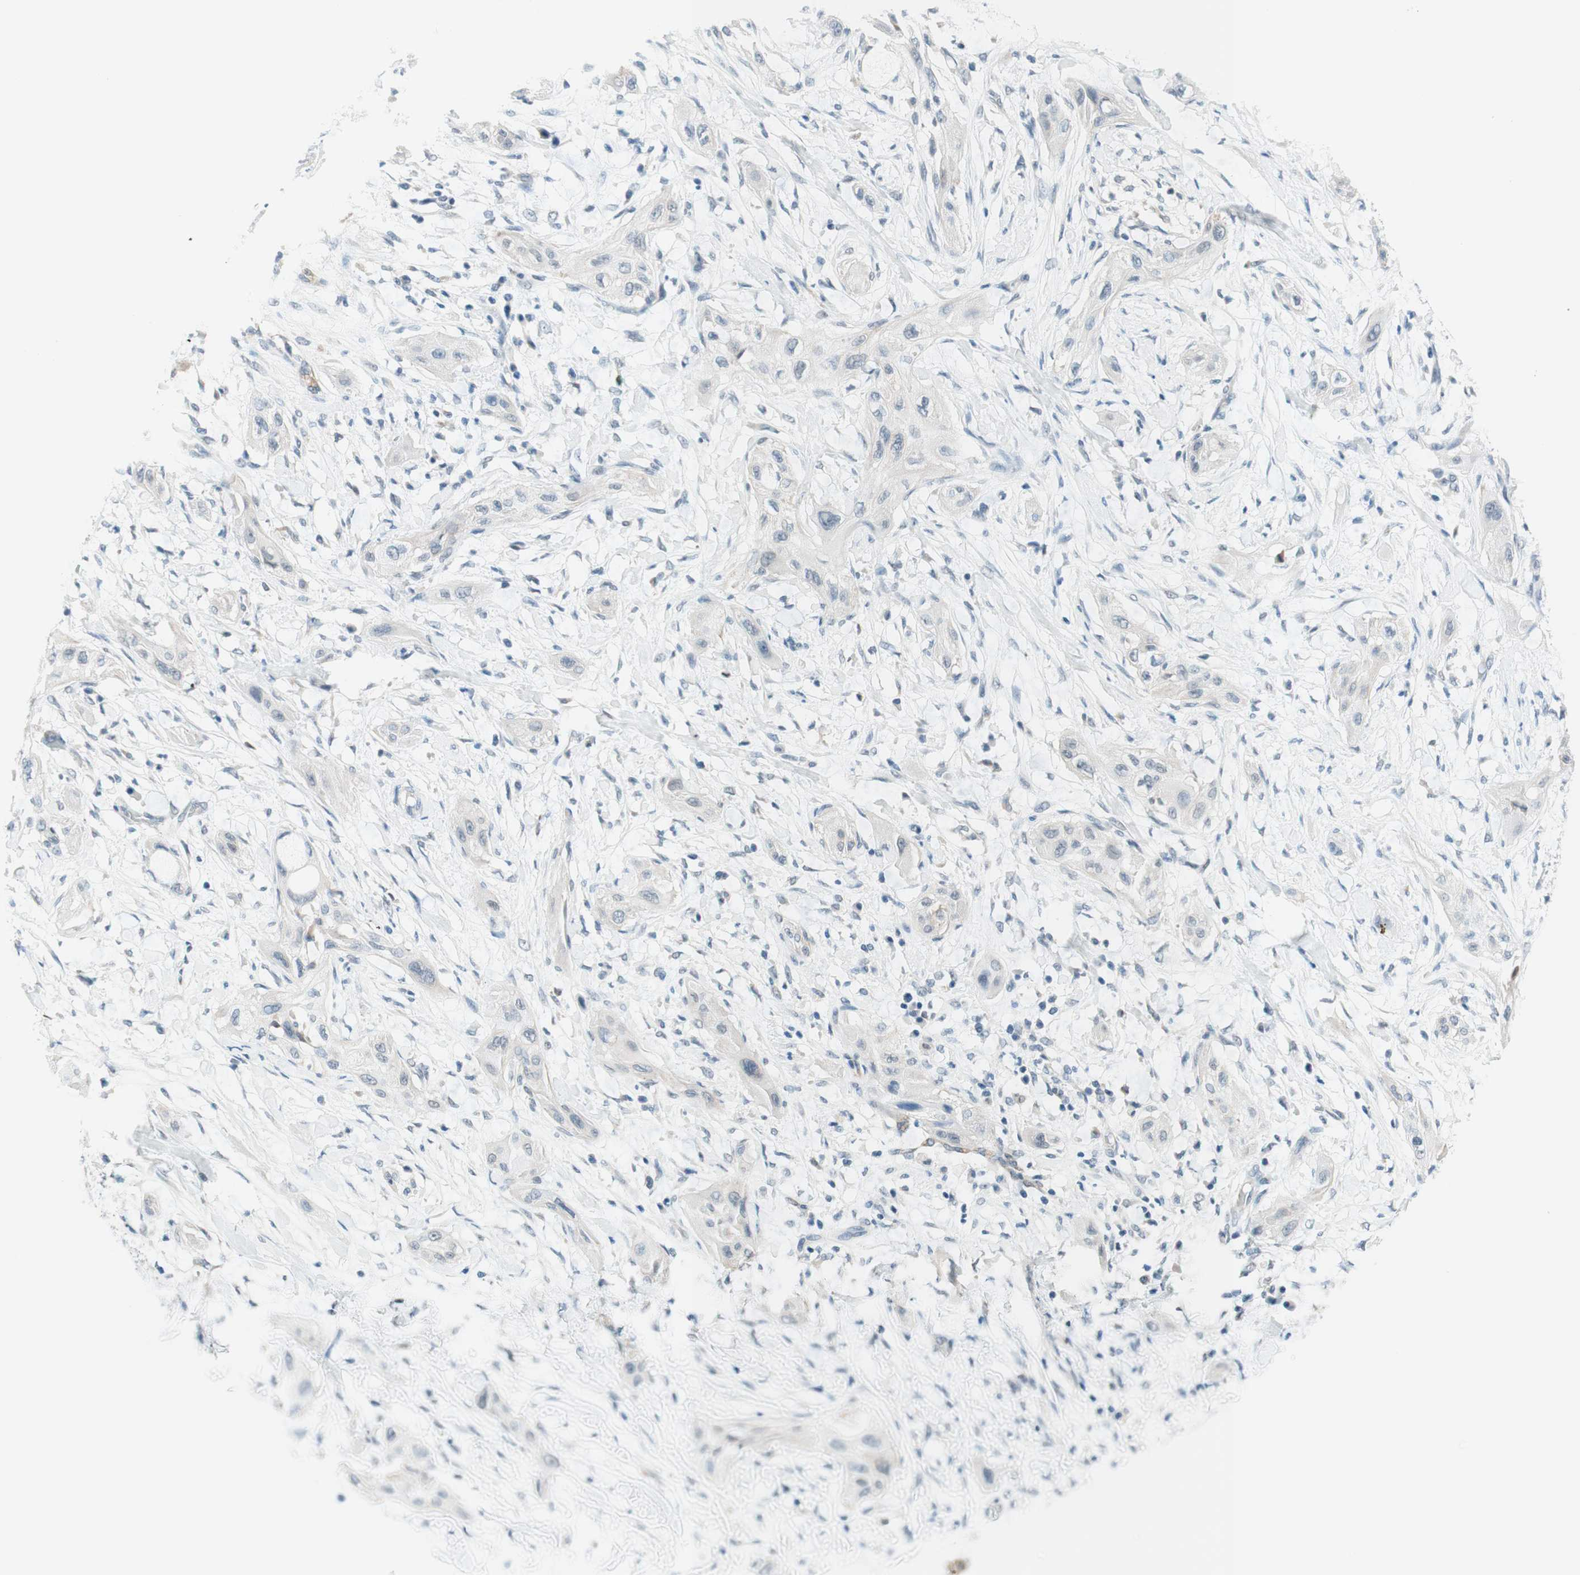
{"staining": {"intensity": "negative", "quantity": "none", "location": "none"}, "tissue": "lung cancer", "cell_type": "Tumor cells", "image_type": "cancer", "snomed": [{"axis": "morphology", "description": "Squamous cell carcinoma, NOS"}, {"axis": "topography", "description": "Lung"}], "caption": "This is a micrograph of immunohistochemistry staining of lung squamous cell carcinoma, which shows no positivity in tumor cells.", "gene": "JPH1", "patient": {"sex": "female", "age": 47}}